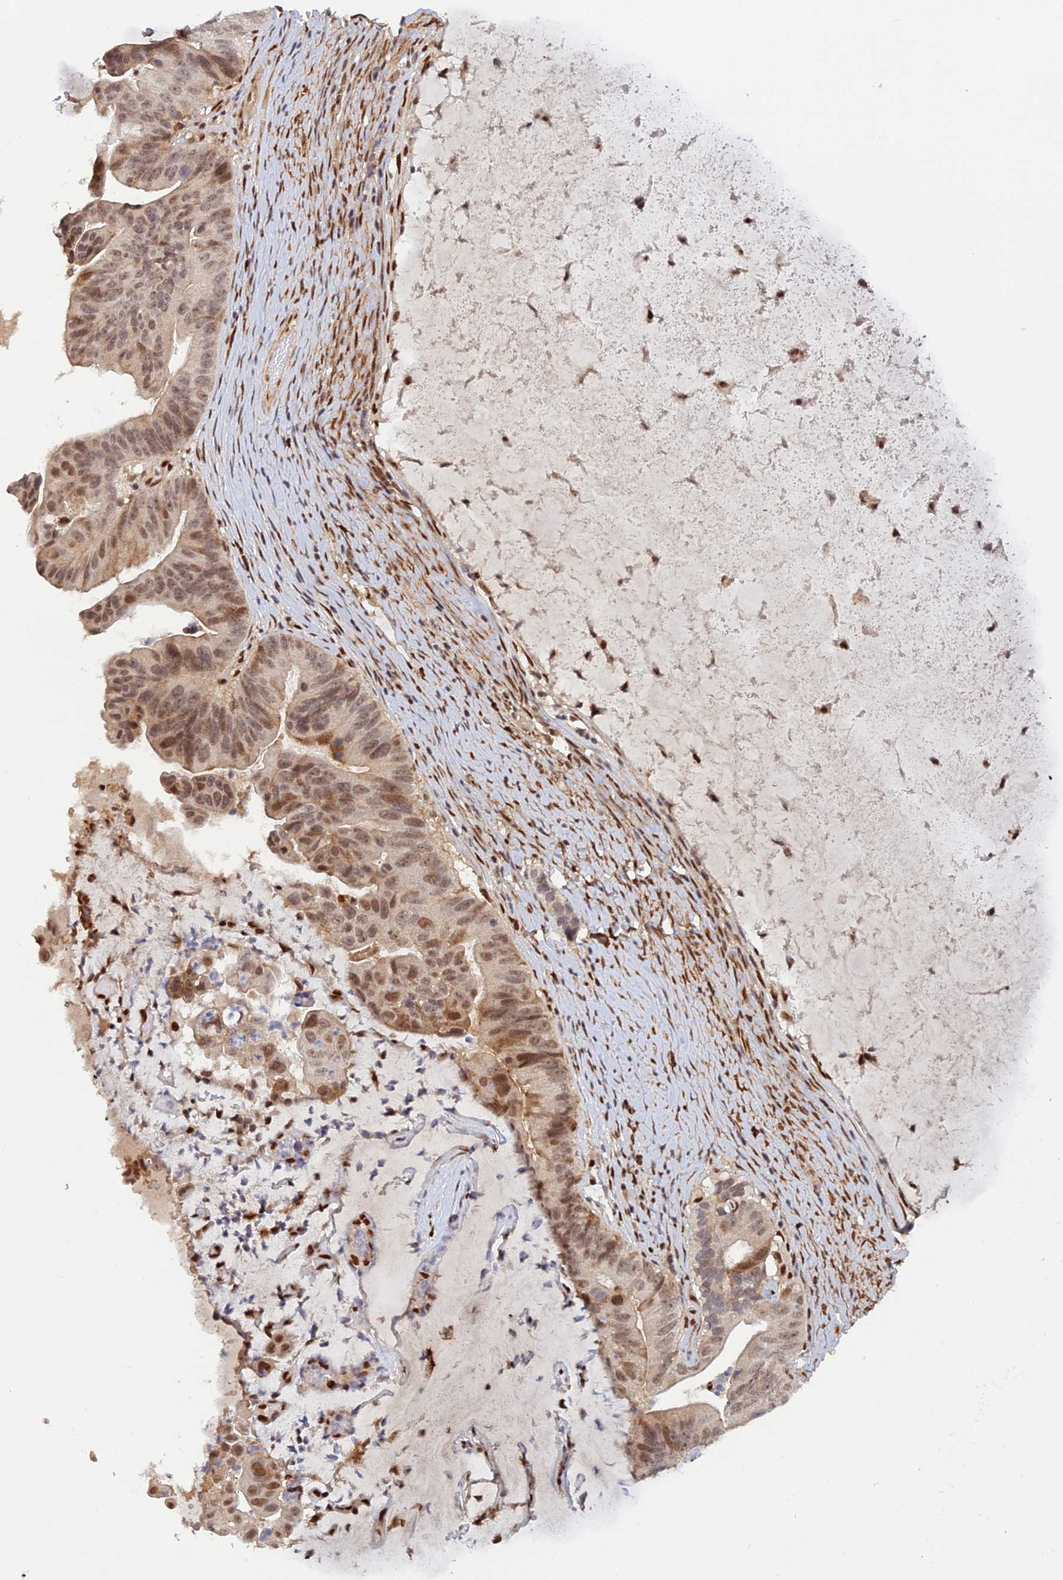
{"staining": {"intensity": "weak", "quantity": ">75%", "location": "cytoplasmic/membranous,nuclear"}, "tissue": "ovarian cancer", "cell_type": "Tumor cells", "image_type": "cancer", "snomed": [{"axis": "morphology", "description": "Cystadenocarcinoma, mucinous, NOS"}, {"axis": "topography", "description": "Ovary"}], "caption": "Immunohistochemical staining of human ovarian mucinous cystadenocarcinoma reveals low levels of weak cytoplasmic/membranous and nuclear protein expression in about >75% of tumor cells.", "gene": "ZNF565", "patient": {"sex": "female", "age": 61}}